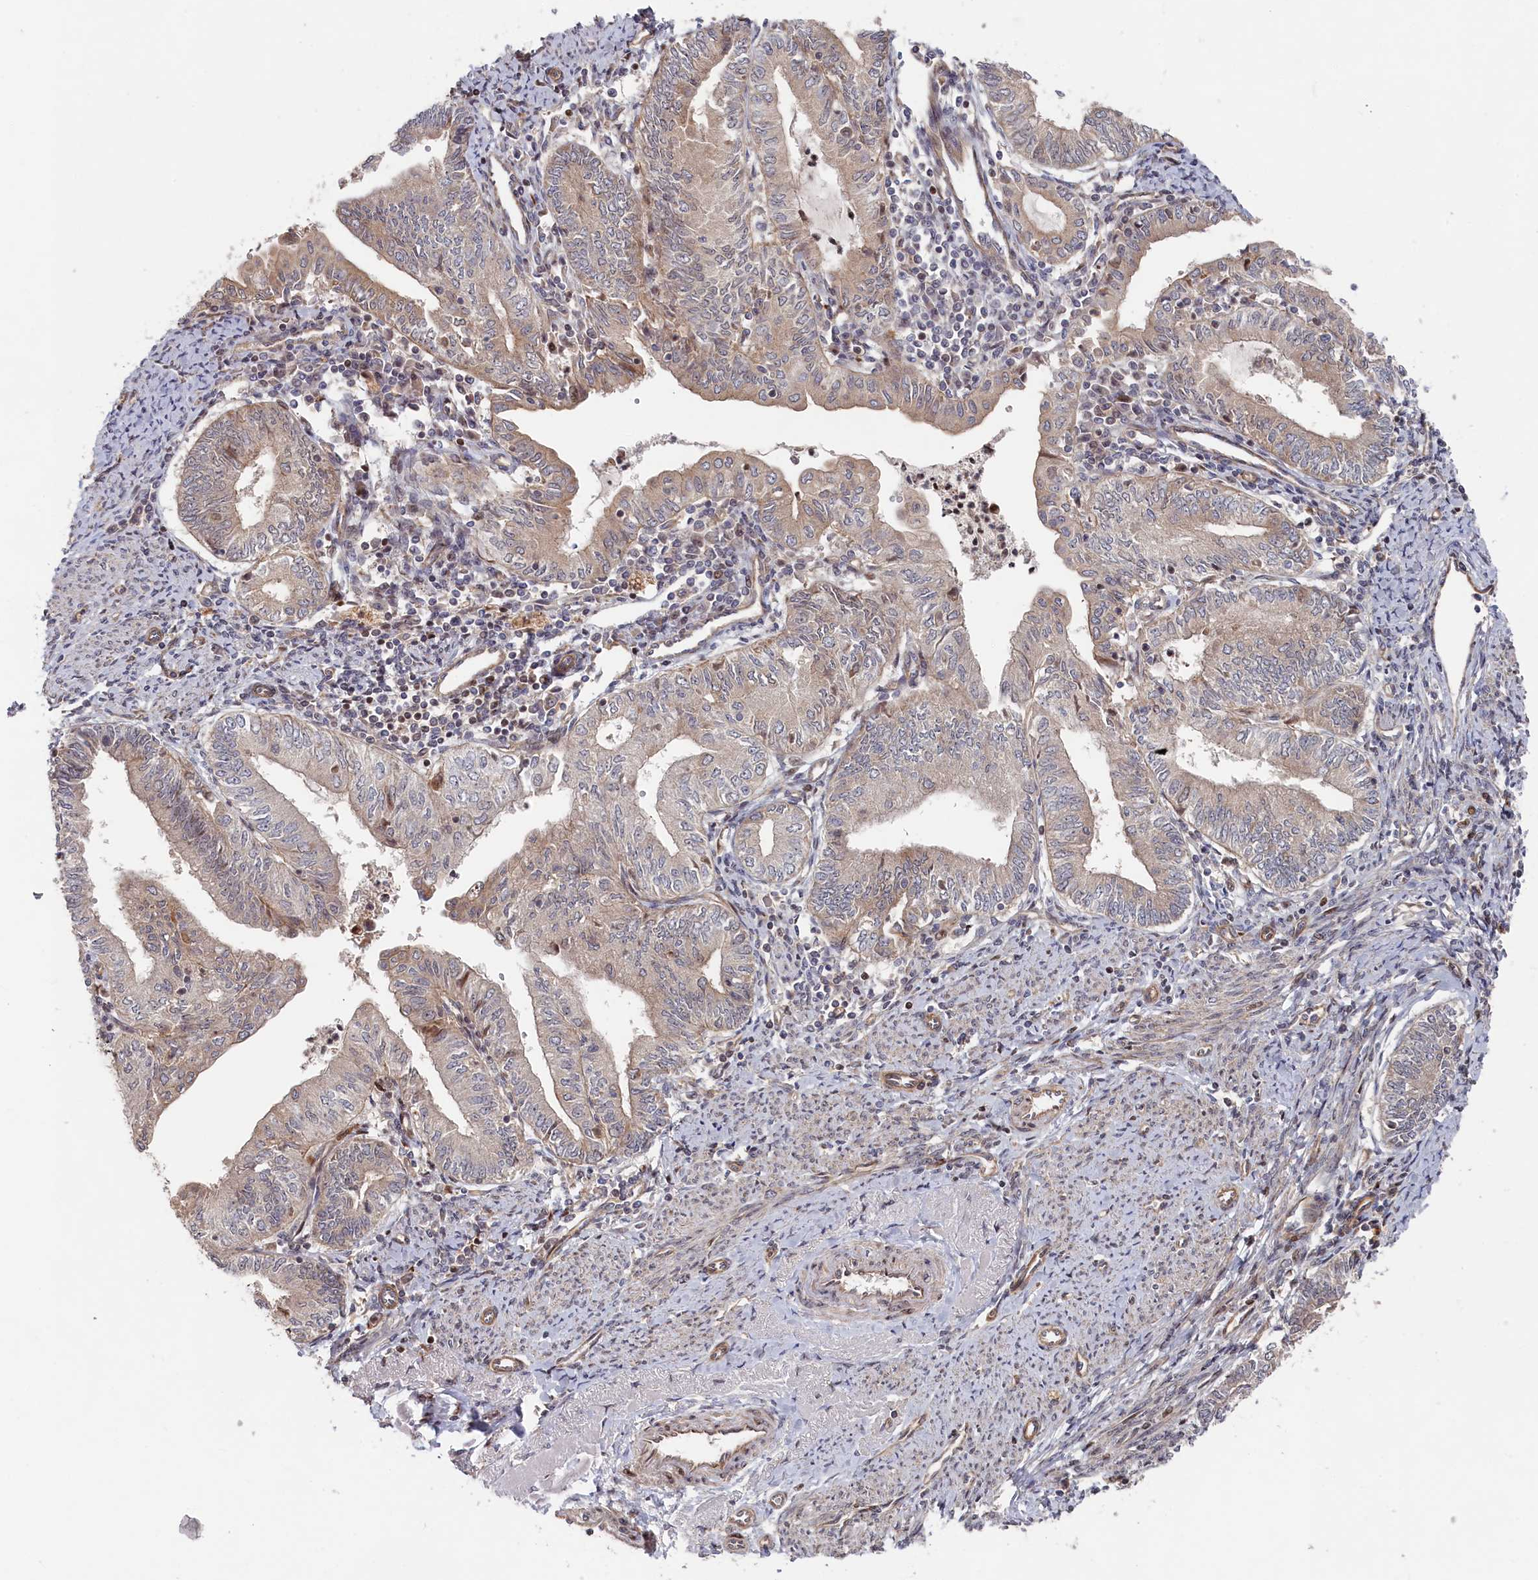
{"staining": {"intensity": "negative", "quantity": "none", "location": "none"}, "tissue": "endometrial cancer", "cell_type": "Tumor cells", "image_type": "cancer", "snomed": [{"axis": "morphology", "description": "Adenocarcinoma, NOS"}, {"axis": "topography", "description": "Endometrium"}], "caption": "Human endometrial adenocarcinoma stained for a protein using immunohistochemistry reveals no staining in tumor cells.", "gene": "CEP44", "patient": {"sex": "female", "age": 66}}